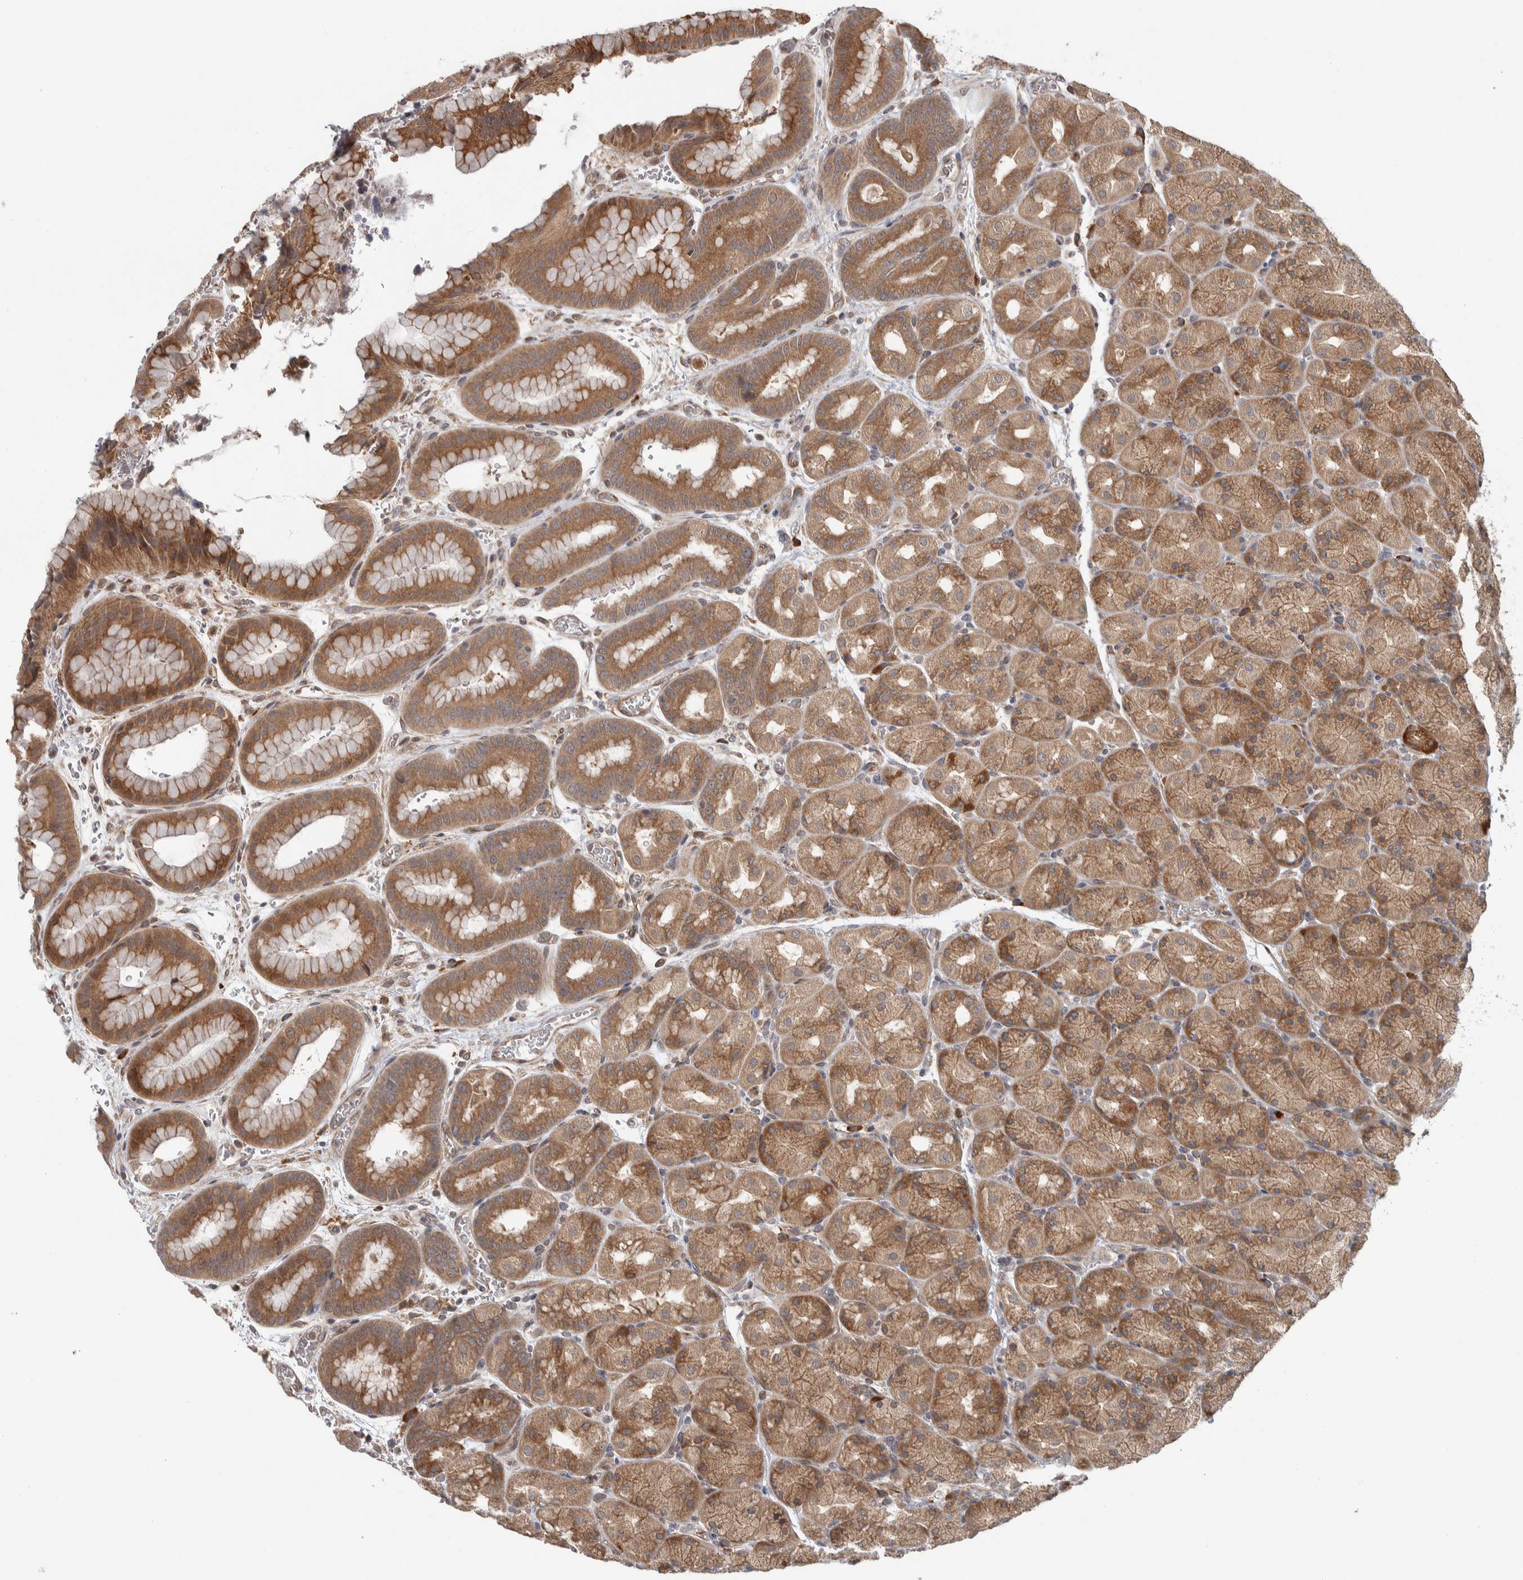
{"staining": {"intensity": "moderate", "quantity": ">75%", "location": "cytoplasmic/membranous"}, "tissue": "stomach", "cell_type": "Glandular cells", "image_type": "normal", "snomed": [{"axis": "morphology", "description": "Normal tissue, NOS"}, {"axis": "morphology", "description": "Carcinoid, malignant, NOS"}, {"axis": "topography", "description": "Stomach, upper"}], "caption": "A medium amount of moderate cytoplasmic/membranous expression is present in about >75% of glandular cells in normal stomach. (Stains: DAB (3,3'-diaminobenzidine) in brown, nuclei in blue, Microscopy: brightfield microscopy at high magnification).", "gene": "TBC1D31", "patient": {"sex": "male", "age": 39}}